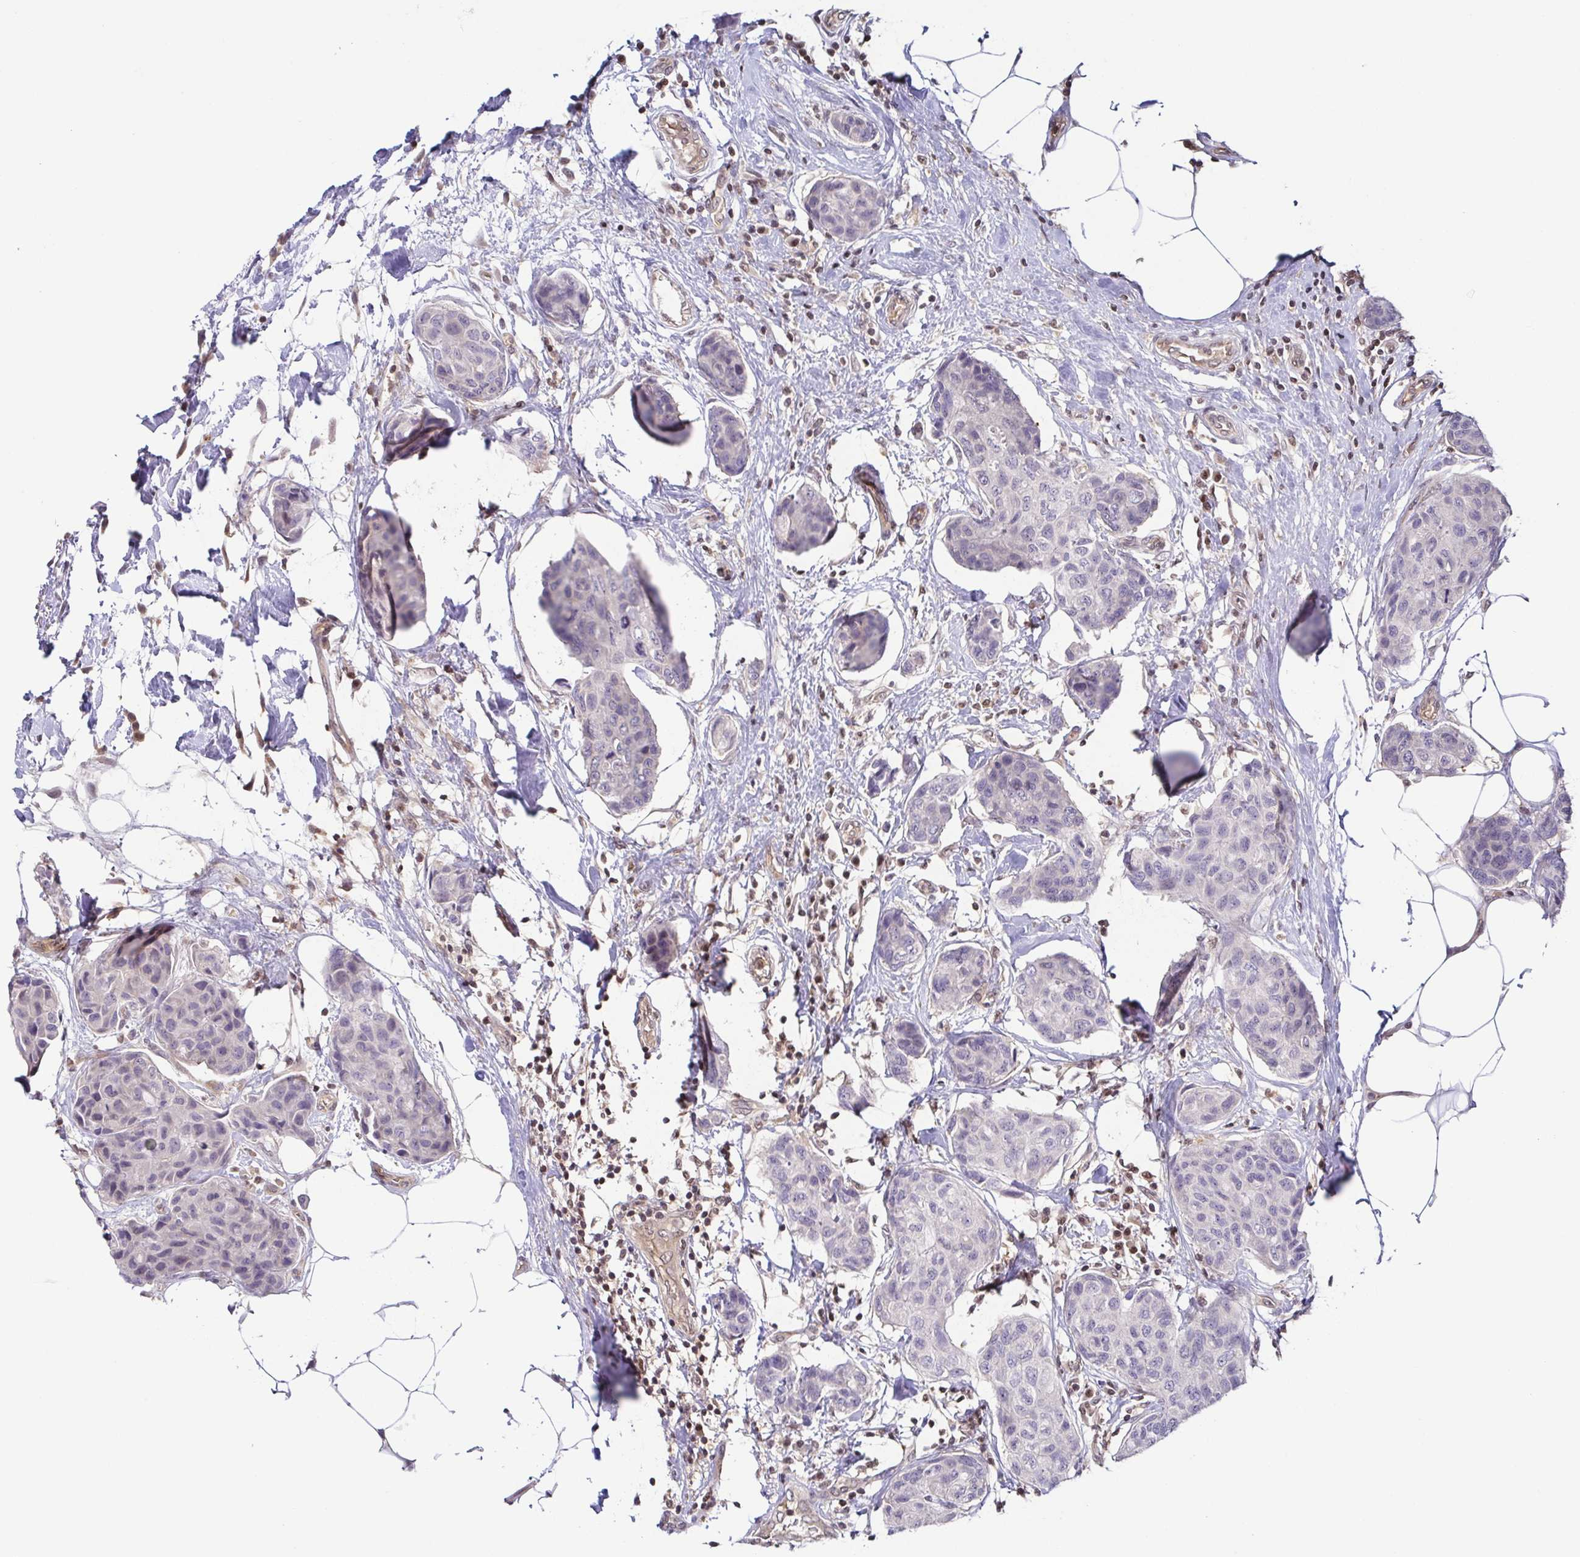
{"staining": {"intensity": "negative", "quantity": "none", "location": "none"}, "tissue": "breast cancer", "cell_type": "Tumor cells", "image_type": "cancer", "snomed": [{"axis": "morphology", "description": "Duct carcinoma"}, {"axis": "topography", "description": "Breast"}], "caption": "There is no significant positivity in tumor cells of breast cancer (invasive ductal carcinoma).", "gene": "PSMB9", "patient": {"sex": "female", "age": 80}}